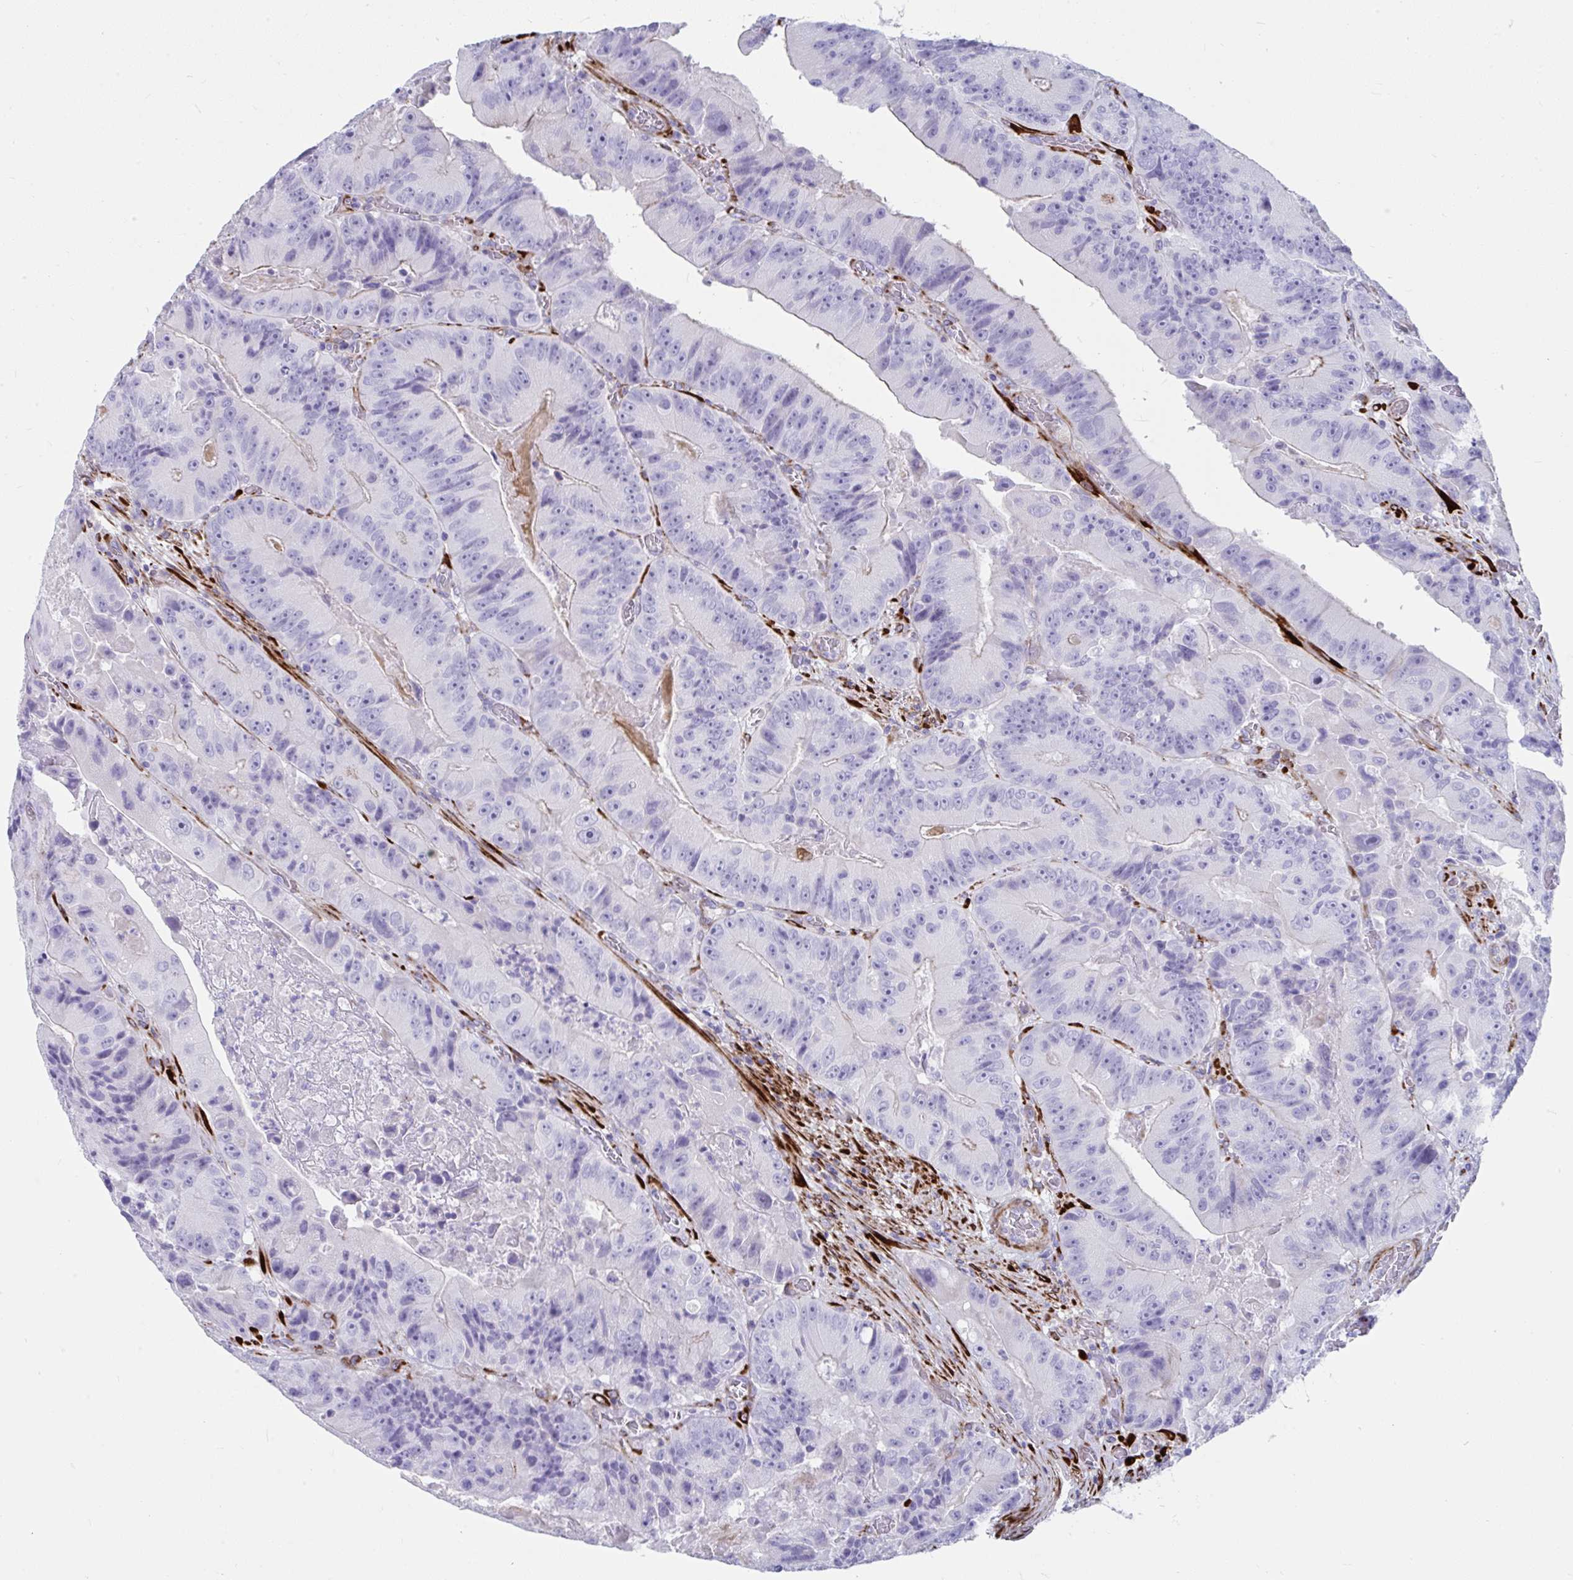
{"staining": {"intensity": "negative", "quantity": "none", "location": "none"}, "tissue": "colorectal cancer", "cell_type": "Tumor cells", "image_type": "cancer", "snomed": [{"axis": "morphology", "description": "Adenocarcinoma, NOS"}, {"axis": "topography", "description": "Colon"}], "caption": "Immunohistochemical staining of colorectal cancer (adenocarcinoma) reveals no significant staining in tumor cells. The staining is performed using DAB brown chromogen with nuclei counter-stained in using hematoxylin.", "gene": "GRXCR2", "patient": {"sex": "female", "age": 86}}